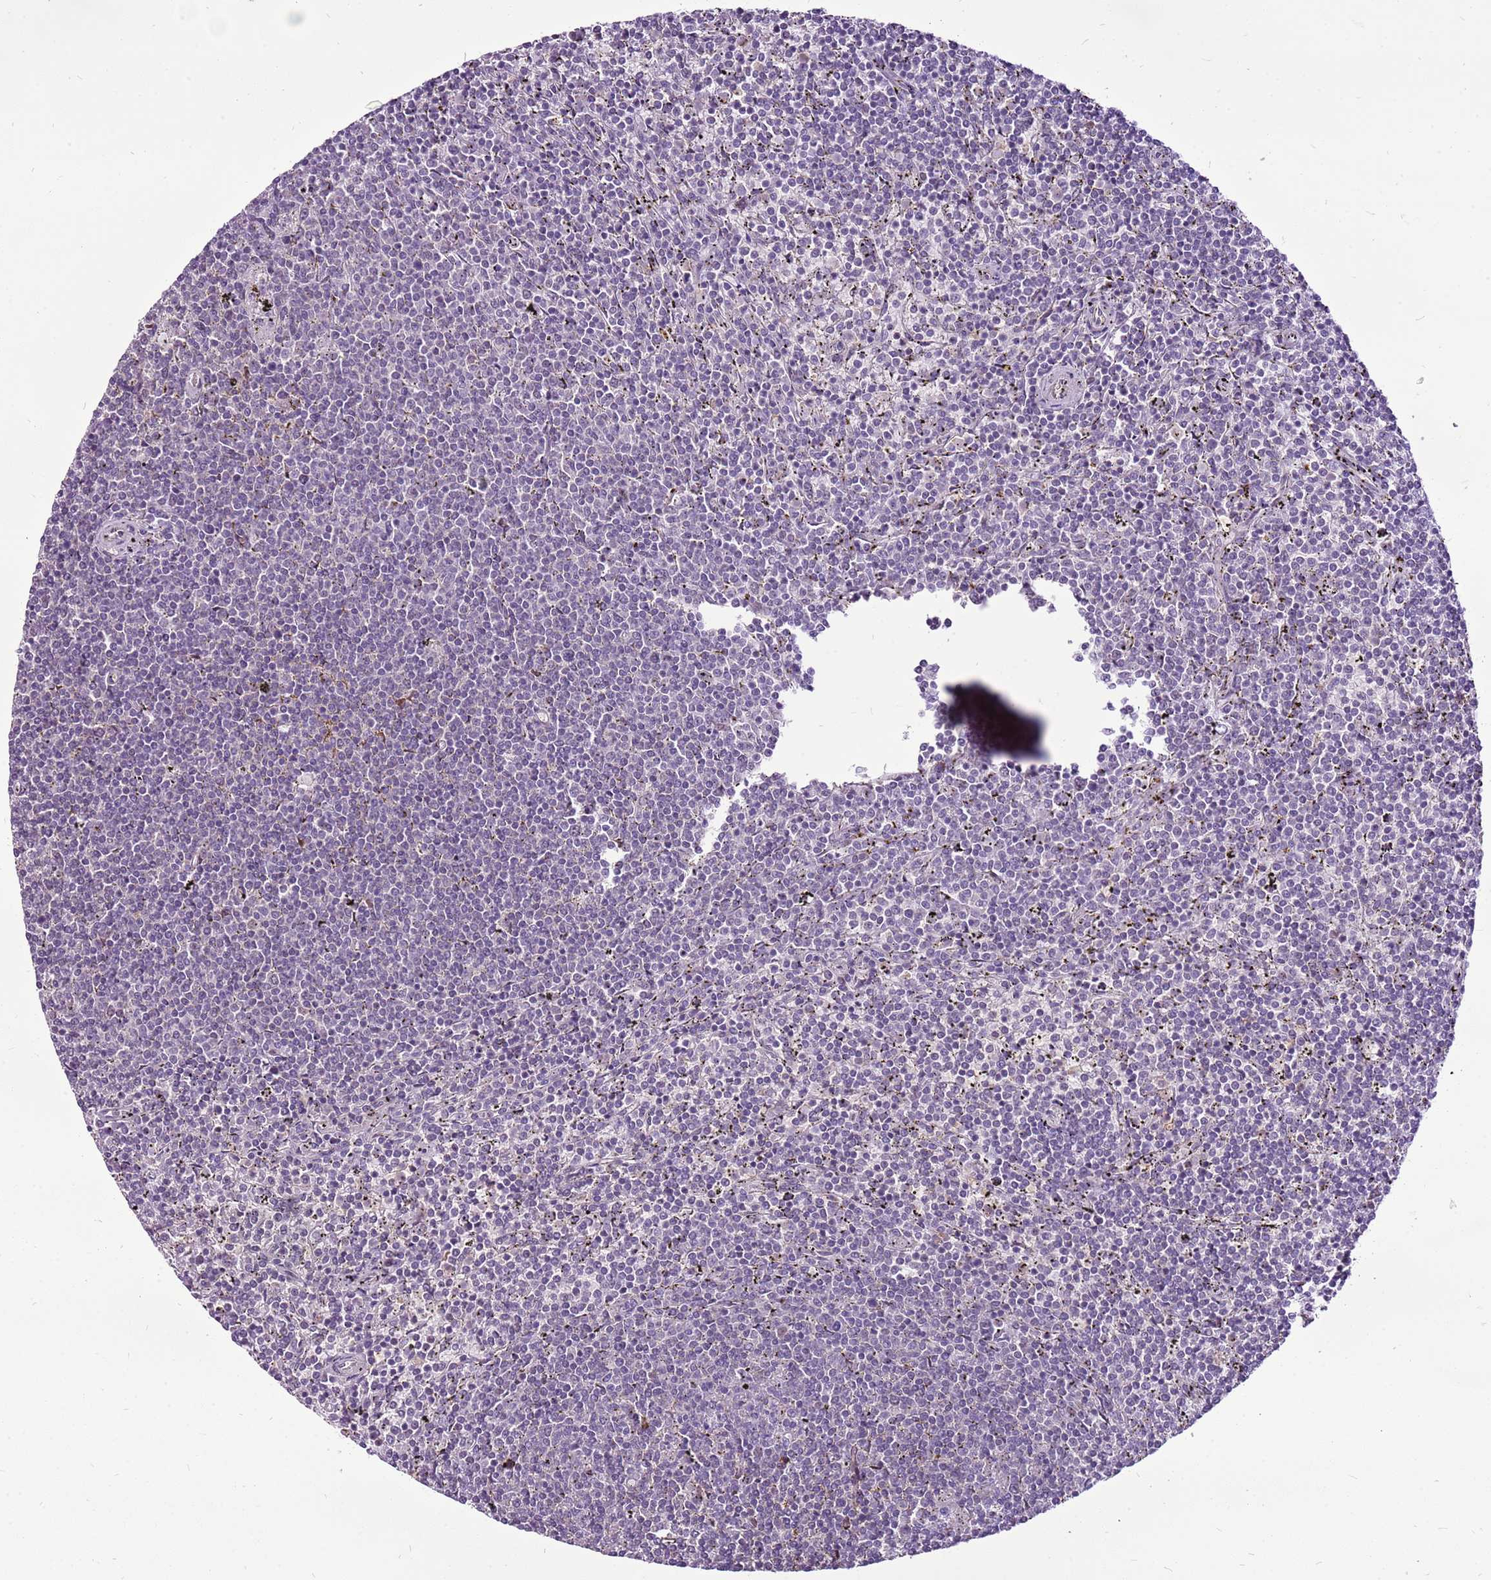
{"staining": {"intensity": "negative", "quantity": "none", "location": "none"}, "tissue": "lymphoma", "cell_type": "Tumor cells", "image_type": "cancer", "snomed": [{"axis": "morphology", "description": "Malignant lymphoma, non-Hodgkin's type, Low grade"}, {"axis": "topography", "description": "Spleen"}], "caption": "IHC micrograph of neoplastic tissue: malignant lymphoma, non-Hodgkin's type (low-grade) stained with DAB reveals no significant protein expression in tumor cells.", "gene": "CCDC166", "patient": {"sex": "female", "age": 50}}